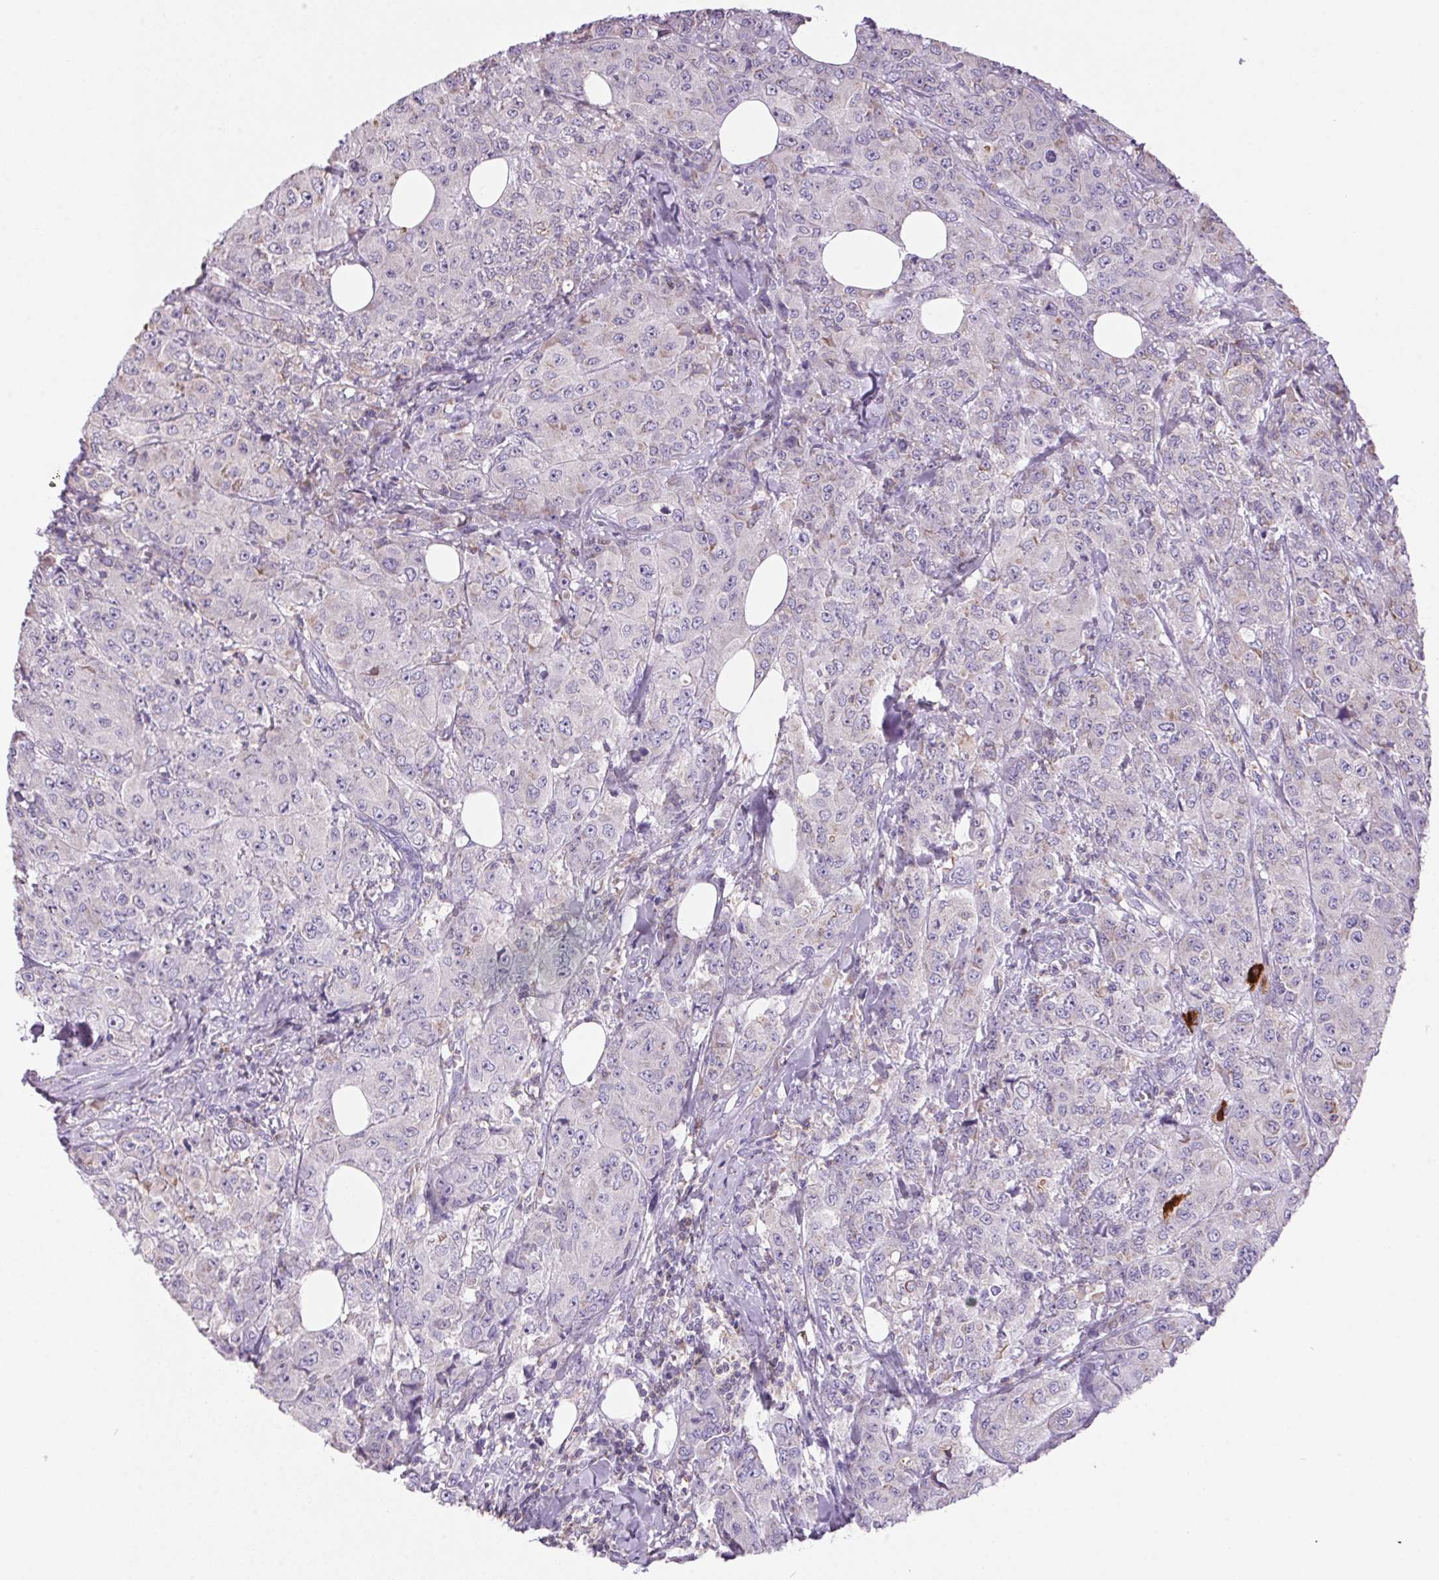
{"staining": {"intensity": "negative", "quantity": "none", "location": "none"}, "tissue": "breast cancer", "cell_type": "Tumor cells", "image_type": "cancer", "snomed": [{"axis": "morphology", "description": "Normal tissue, NOS"}, {"axis": "morphology", "description": "Duct carcinoma"}, {"axis": "topography", "description": "Breast"}], "caption": "Human breast cancer stained for a protein using immunohistochemistry shows no staining in tumor cells.", "gene": "S100A2", "patient": {"sex": "female", "age": 43}}